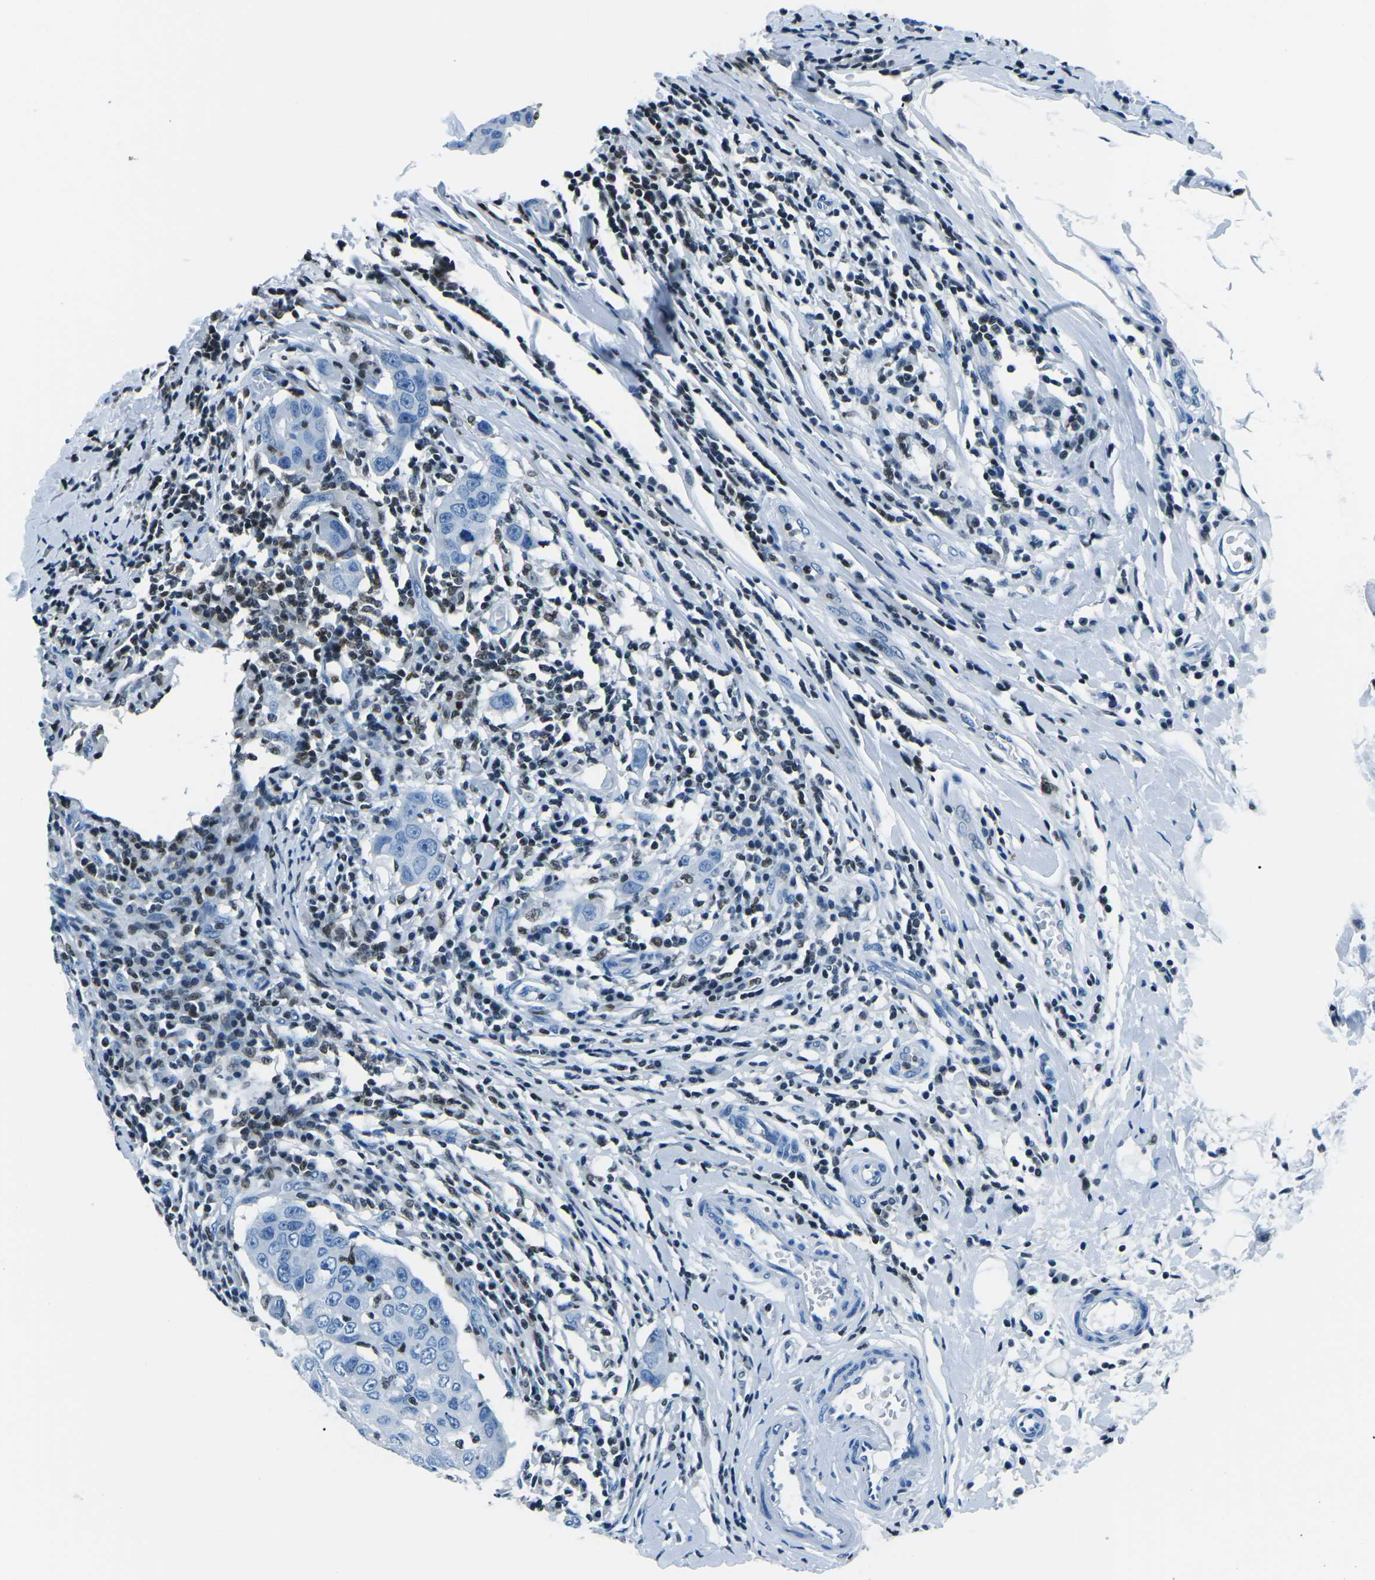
{"staining": {"intensity": "negative", "quantity": "none", "location": "none"}, "tissue": "breast cancer", "cell_type": "Tumor cells", "image_type": "cancer", "snomed": [{"axis": "morphology", "description": "Duct carcinoma"}, {"axis": "topography", "description": "Breast"}], "caption": "This is a histopathology image of IHC staining of breast infiltrating ductal carcinoma, which shows no staining in tumor cells. Brightfield microscopy of immunohistochemistry (IHC) stained with DAB (3,3'-diaminobenzidine) (brown) and hematoxylin (blue), captured at high magnification.", "gene": "CELF2", "patient": {"sex": "female", "age": 27}}